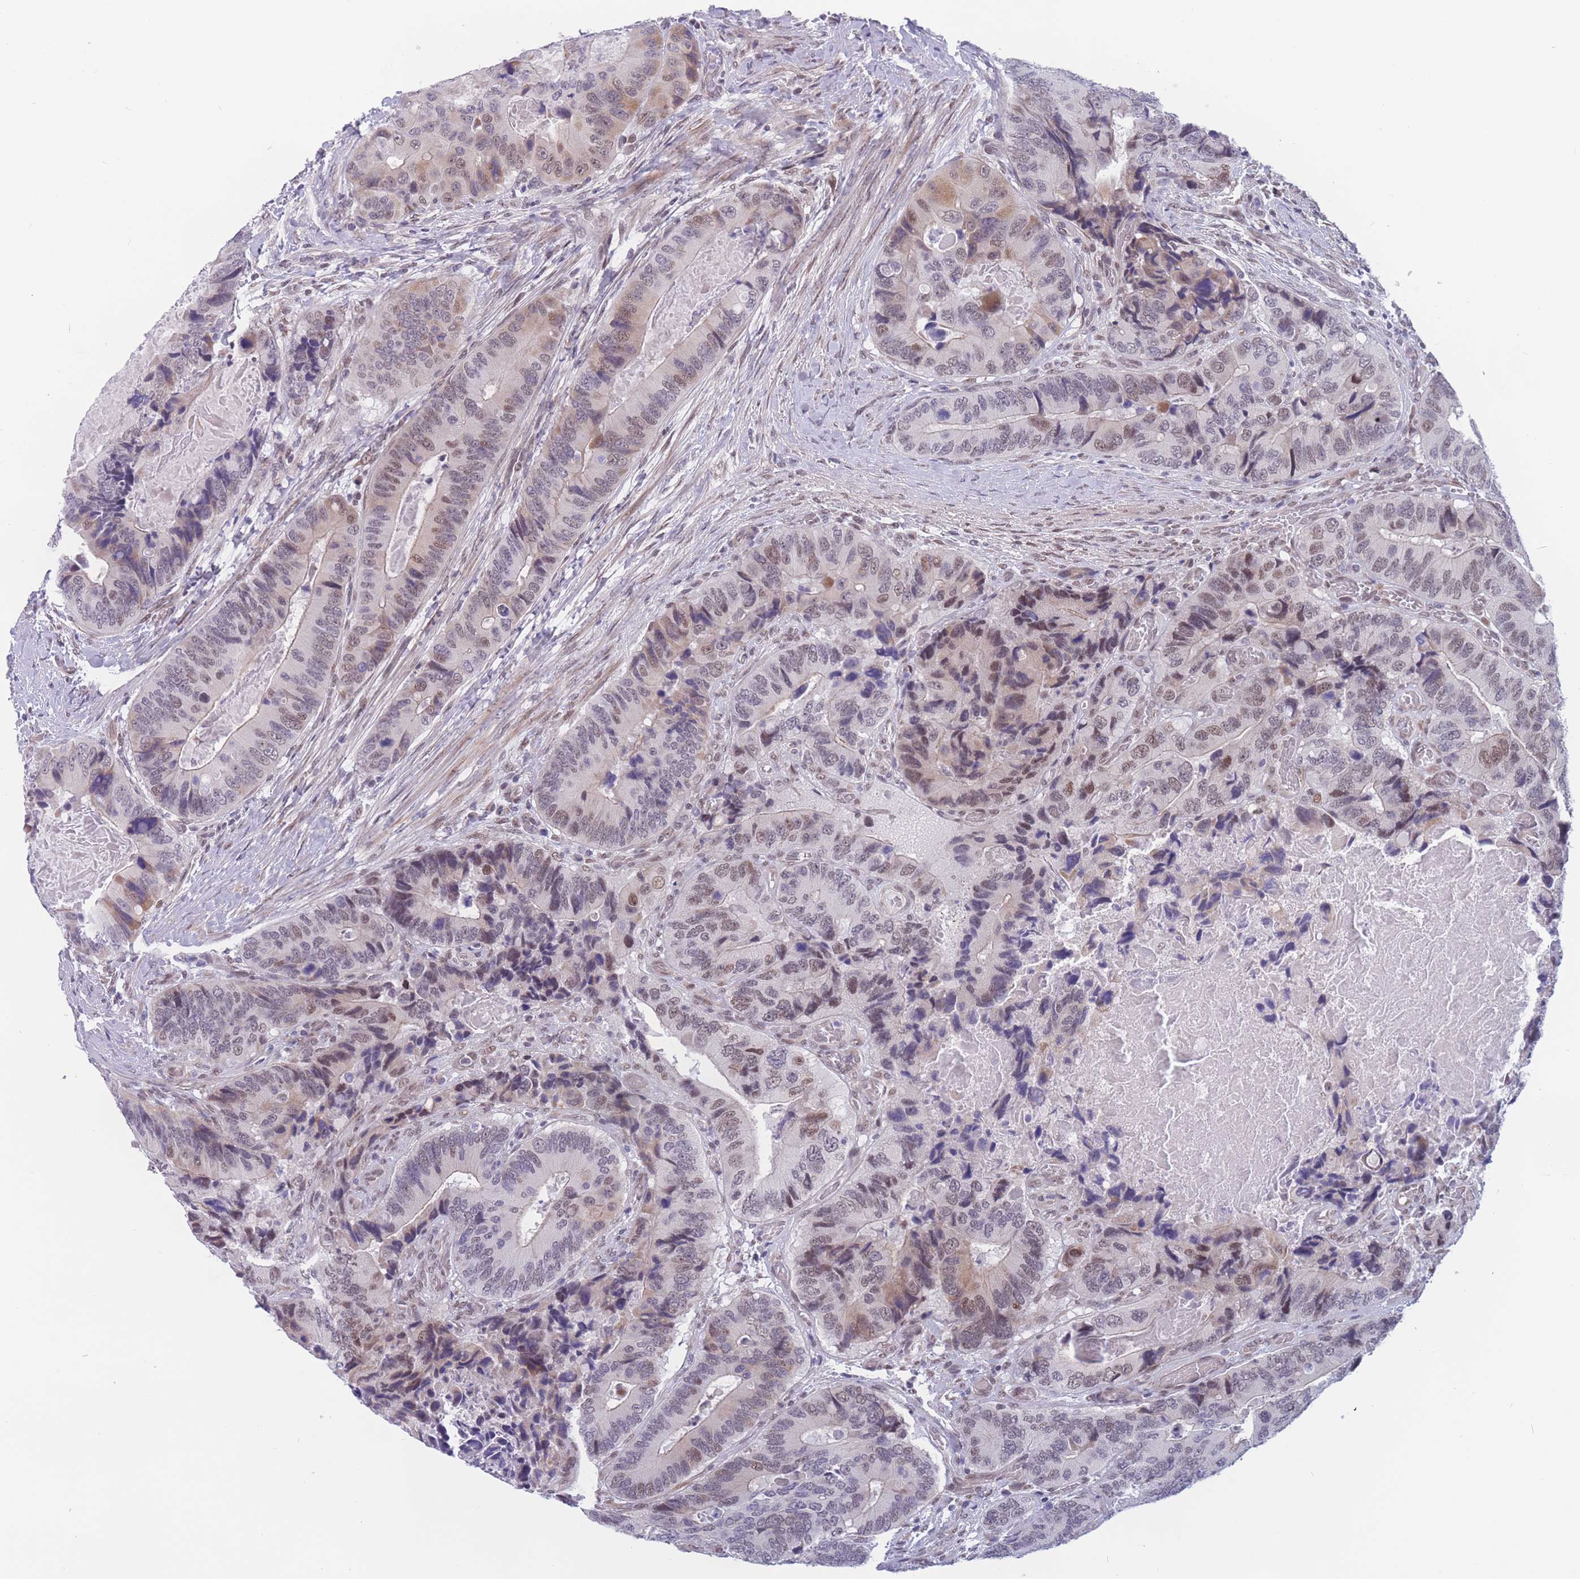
{"staining": {"intensity": "weak", "quantity": "<25%", "location": "nuclear"}, "tissue": "colorectal cancer", "cell_type": "Tumor cells", "image_type": "cancer", "snomed": [{"axis": "morphology", "description": "Adenocarcinoma, NOS"}, {"axis": "topography", "description": "Colon"}], "caption": "A micrograph of colorectal adenocarcinoma stained for a protein reveals no brown staining in tumor cells.", "gene": "BCL9L", "patient": {"sex": "male", "age": 84}}